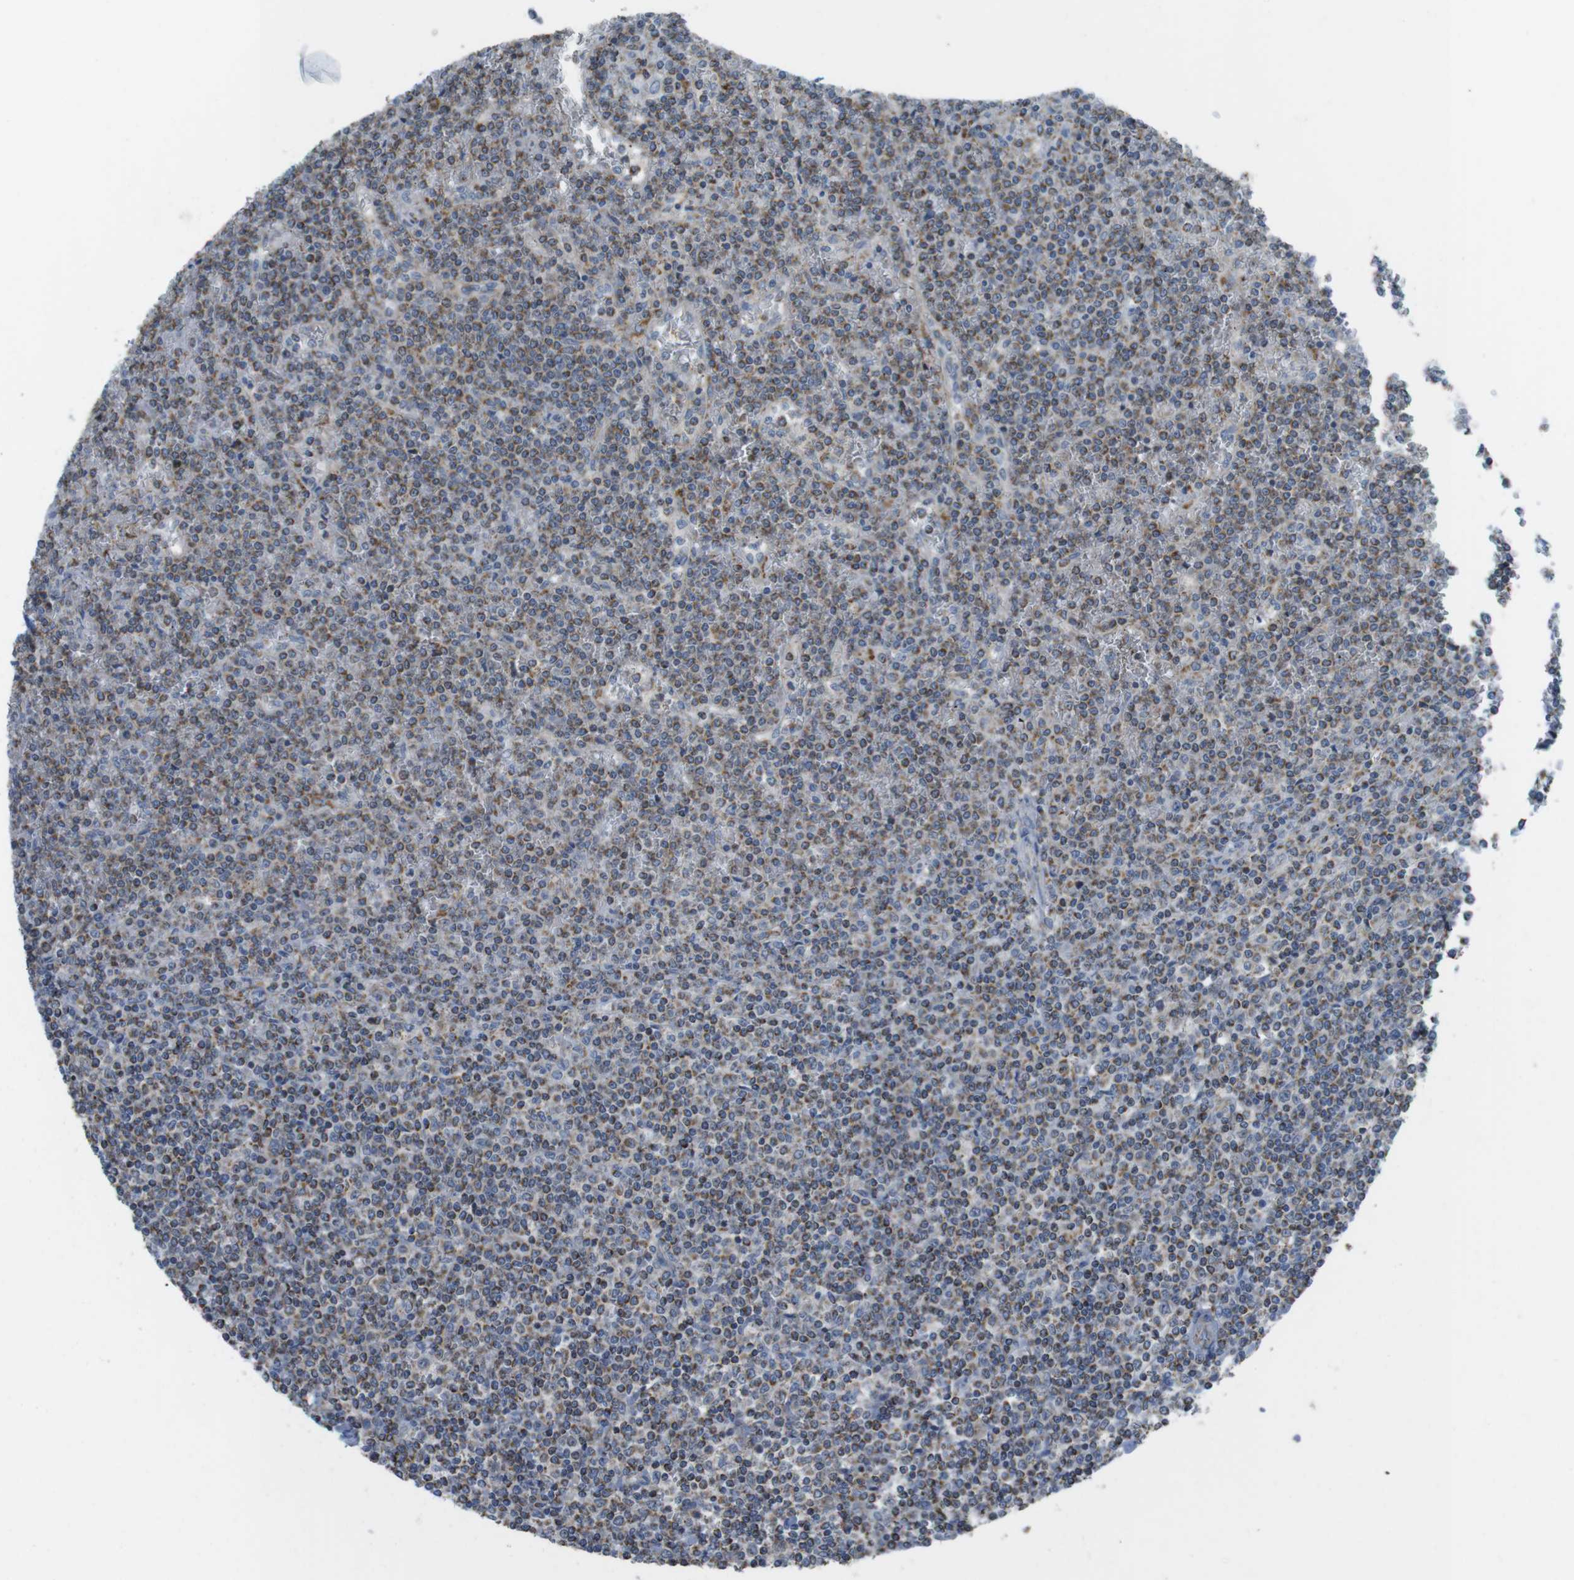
{"staining": {"intensity": "weak", "quantity": "25%-75%", "location": "cytoplasmic/membranous"}, "tissue": "lymphoma", "cell_type": "Tumor cells", "image_type": "cancer", "snomed": [{"axis": "morphology", "description": "Malignant lymphoma, non-Hodgkin's type, Low grade"}, {"axis": "topography", "description": "Spleen"}], "caption": "Immunohistochemical staining of lymphoma reveals low levels of weak cytoplasmic/membranous protein positivity in approximately 25%-75% of tumor cells.", "gene": "GRIK2", "patient": {"sex": "female", "age": 19}}